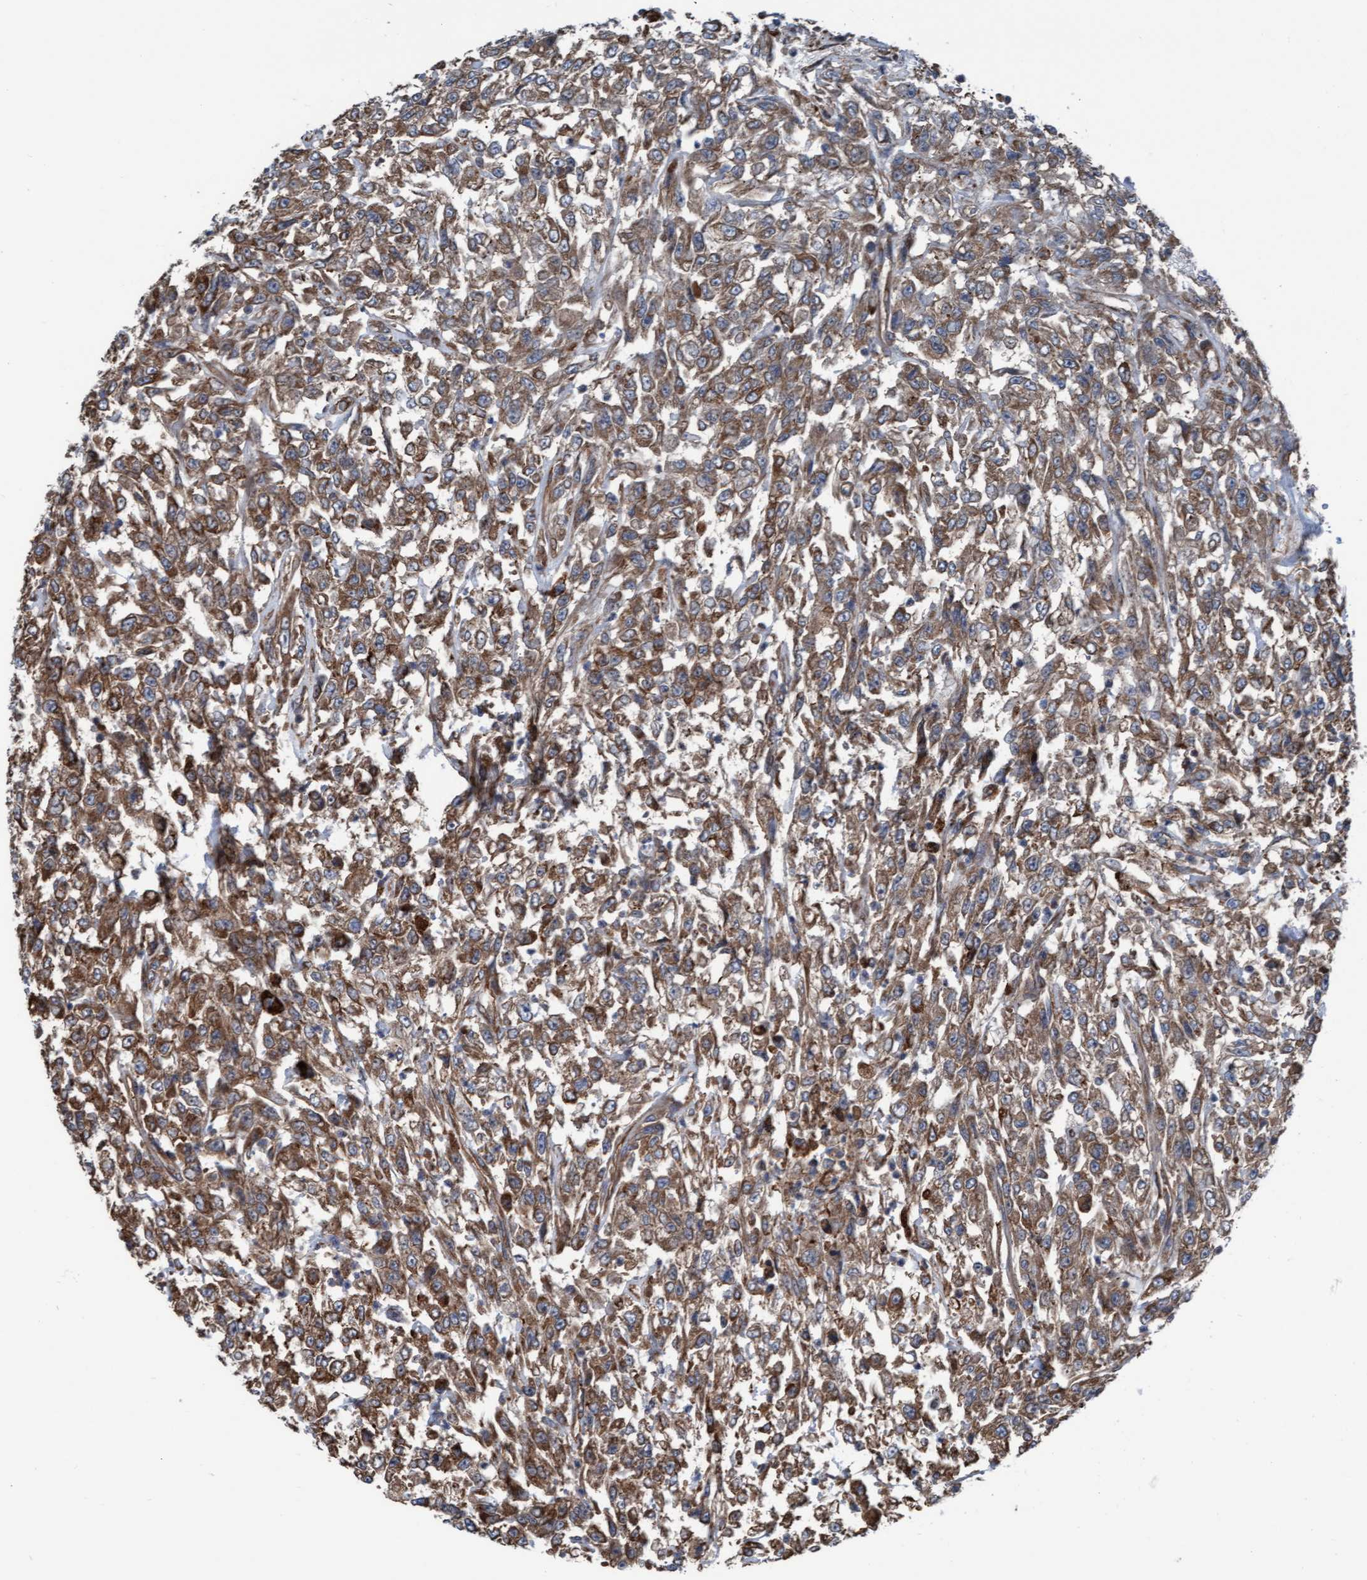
{"staining": {"intensity": "moderate", "quantity": ">75%", "location": "cytoplasmic/membranous"}, "tissue": "urothelial cancer", "cell_type": "Tumor cells", "image_type": "cancer", "snomed": [{"axis": "morphology", "description": "Urothelial carcinoma, High grade"}, {"axis": "topography", "description": "Urinary bladder"}], "caption": "Tumor cells display medium levels of moderate cytoplasmic/membranous positivity in about >75% of cells in human urothelial cancer. Nuclei are stained in blue.", "gene": "RAP1GAP2", "patient": {"sex": "male", "age": 46}}